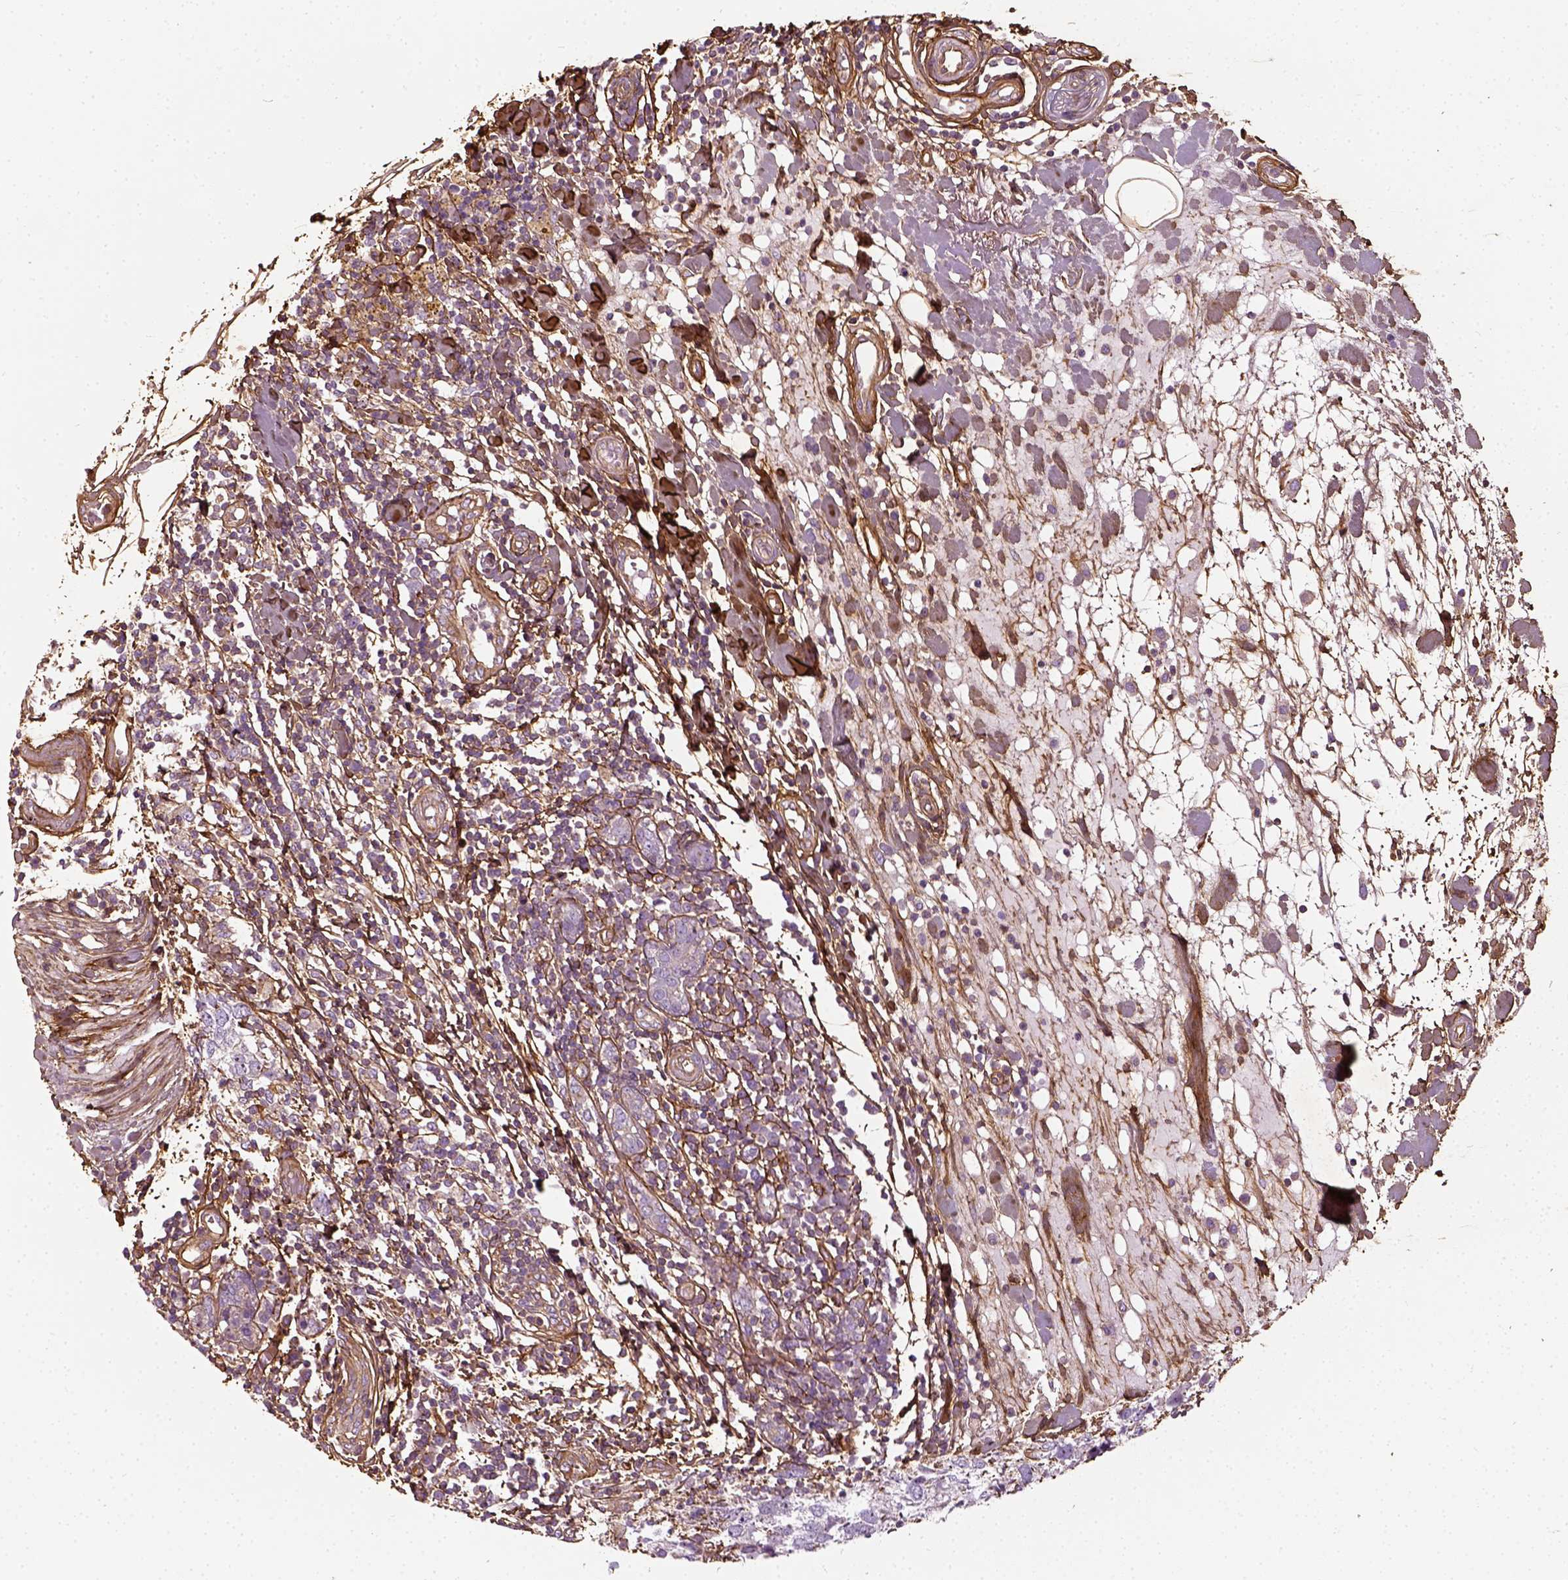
{"staining": {"intensity": "negative", "quantity": "none", "location": "none"}, "tissue": "breast cancer", "cell_type": "Tumor cells", "image_type": "cancer", "snomed": [{"axis": "morphology", "description": "Duct carcinoma"}, {"axis": "topography", "description": "Breast"}], "caption": "DAB (3,3'-diaminobenzidine) immunohistochemical staining of breast cancer (intraductal carcinoma) shows no significant expression in tumor cells.", "gene": "COL6A2", "patient": {"sex": "female", "age": 30}}